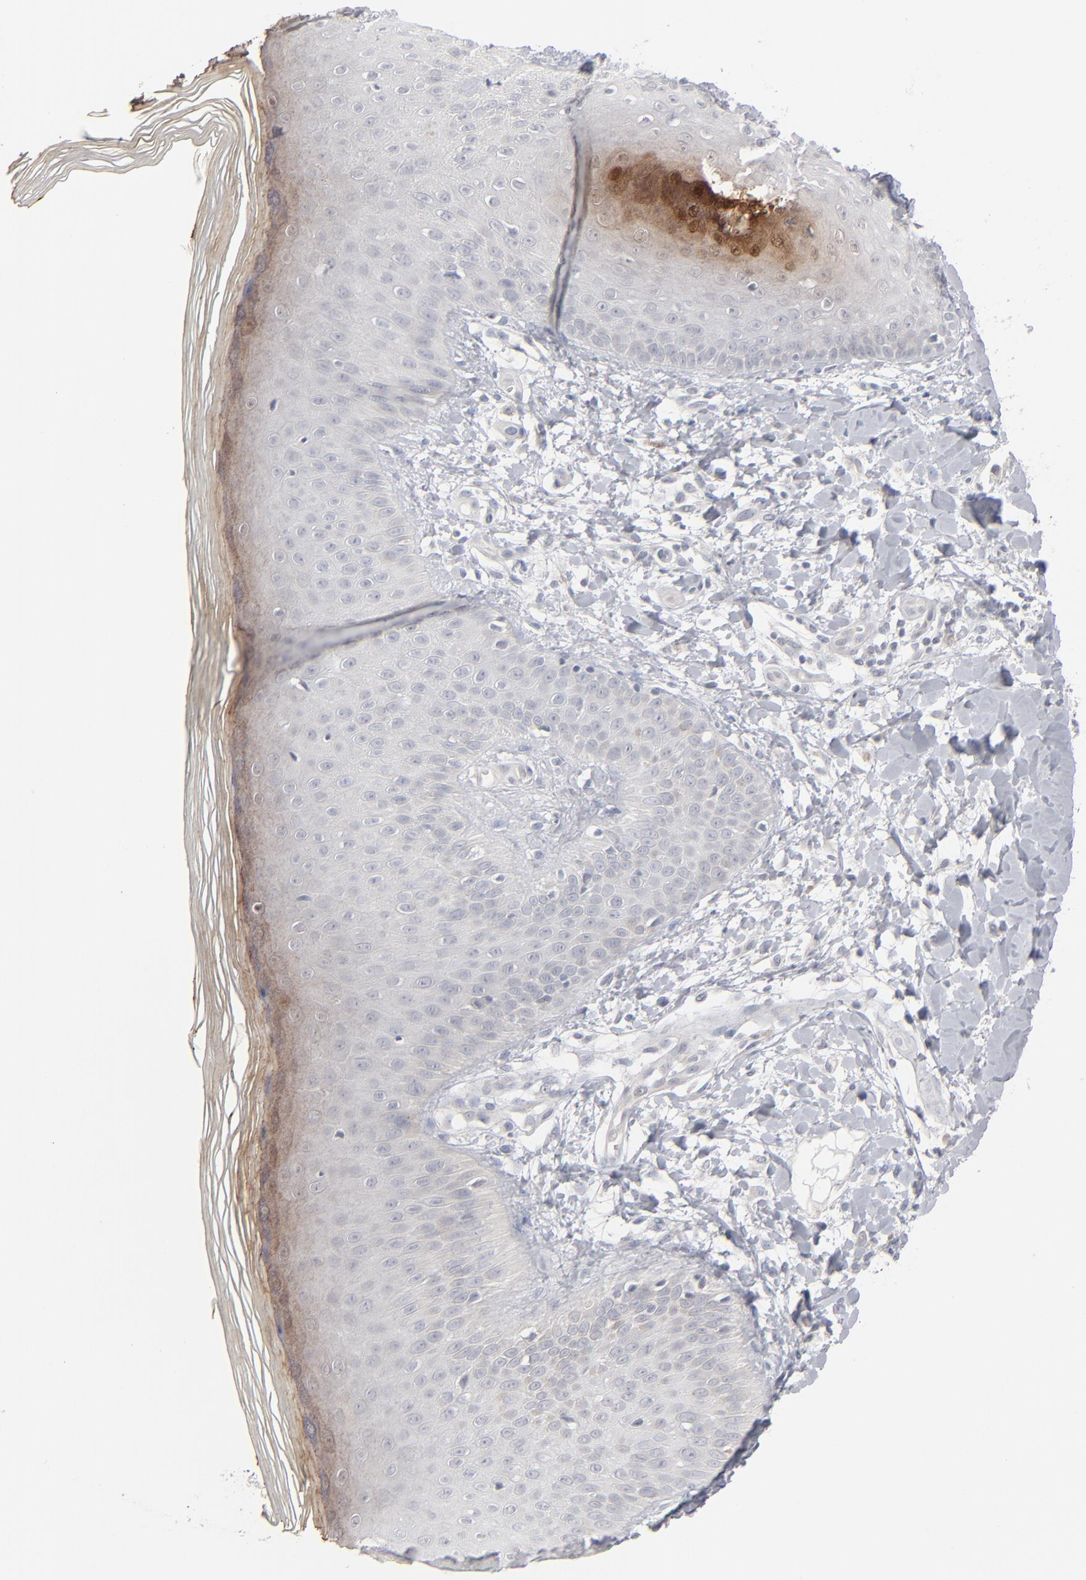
{"staining": {"intensity": "moderate", "quantity": "<25%", "location": "cytoplasmic/membranous"}, "tissue": "skin", "cell_type": "Epidermal cells", "image_type": "normal", "snomed": [{"axis": "morphology", "description": "Normal tissue, NOS"}, {"axis": "morphology", "description": "Inflammation, NOS"}, {"axis": "topography", "description": "Soft tissue"}, {"axis": "topography", "description": "Anal"}], "caption": "Normal skin reveals moderate cytoplasmic/membranous staining in about <25% of epidermal cells Immunohistochemistry stains the protein of interest in brown and the nuclei are stained blue..", "gene": "POF1B", "patient": {"sex": "female", "age": 15}}